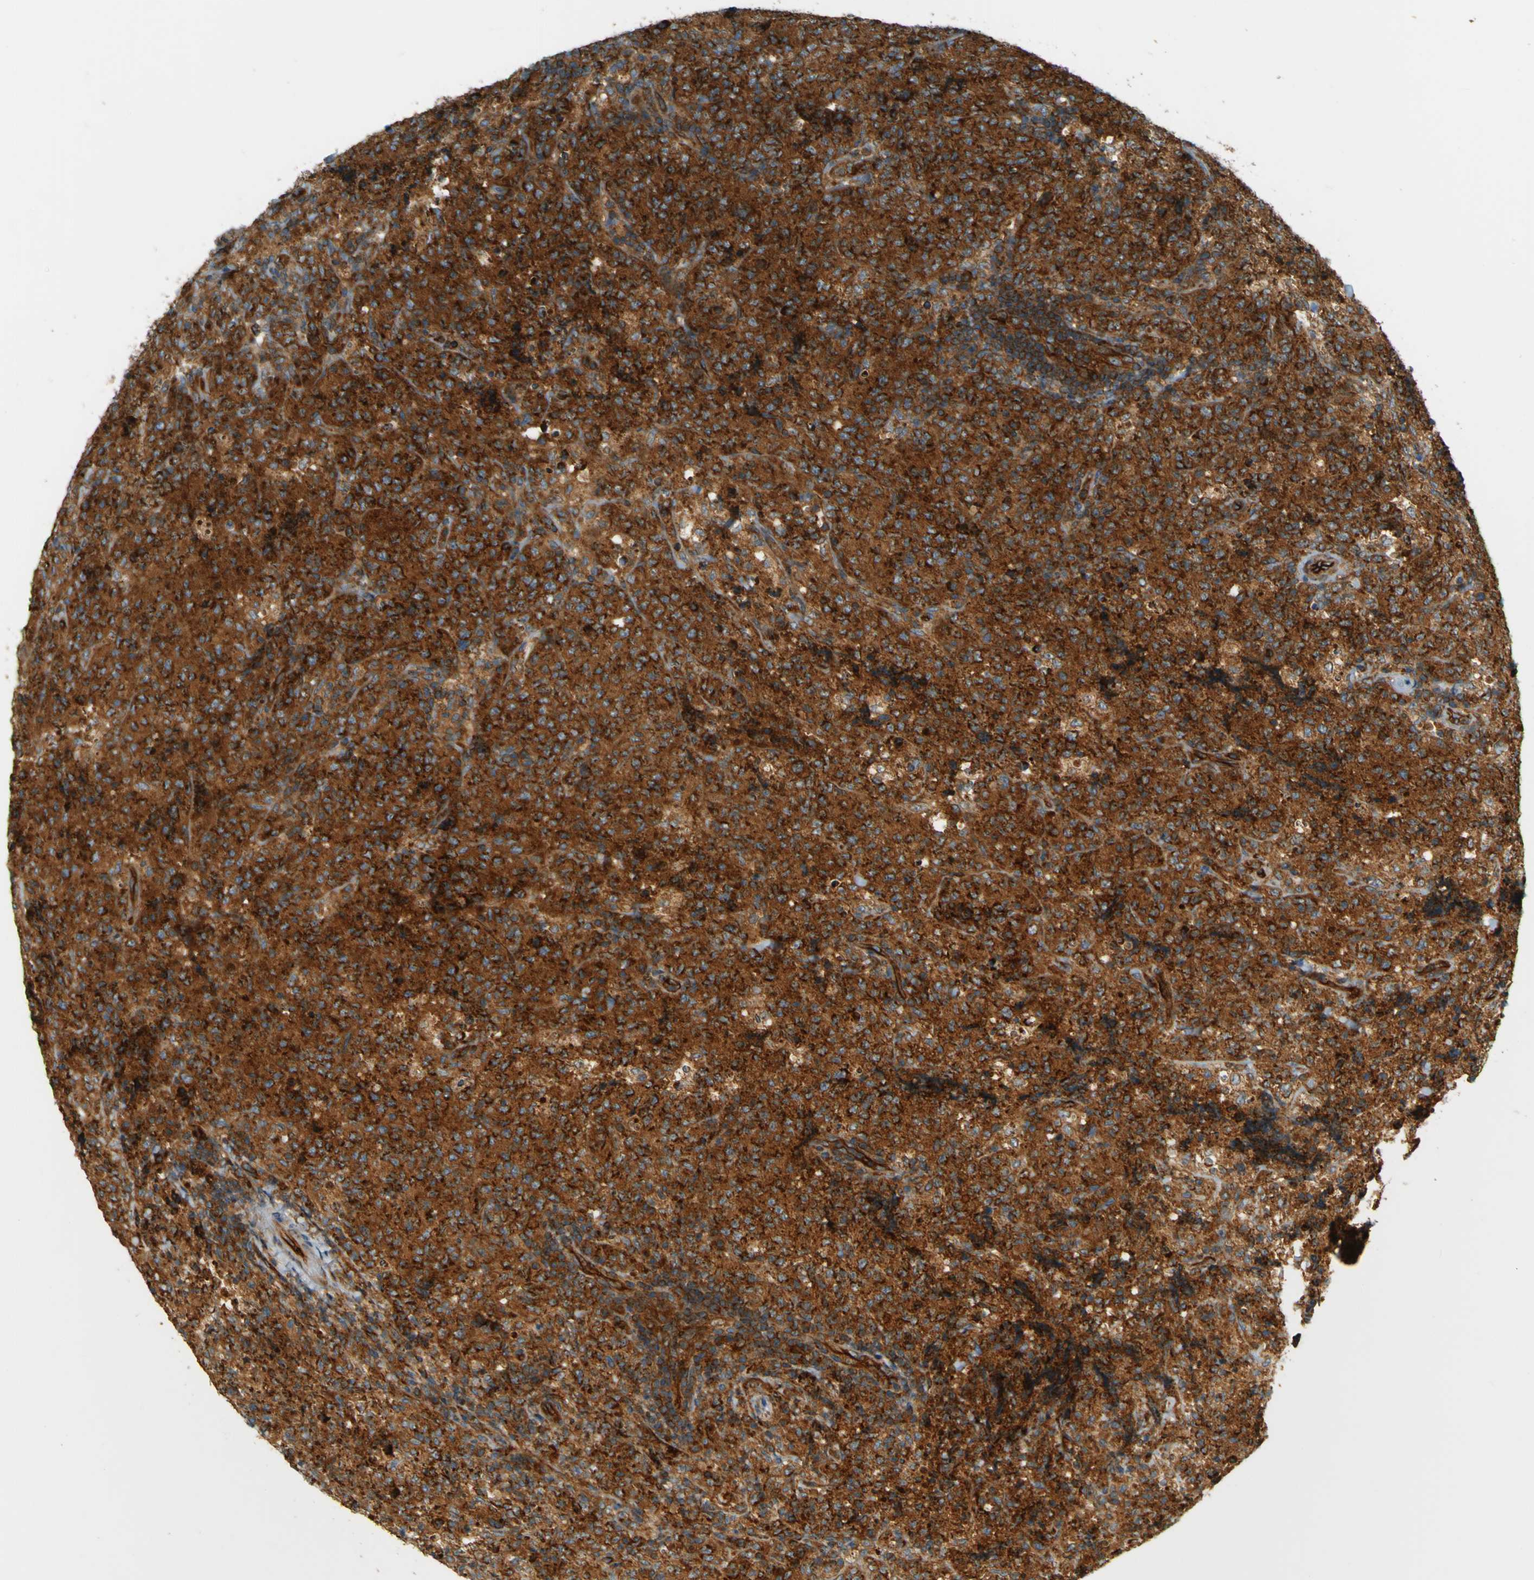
{"staining": {"intensity": "strong", "quantity": ">75%", "location": "cytoplasmic/membranous"}, "tissue": "lymphoma", "cell_type": "Tumor cells", "image_type": "cancer", "snomed": [{"axis": "morphology", "description": "Malignant lymphoma, non-Hodgkin's type, High grade"}, {"axis": "topography", "description": "Tonsil"}], "caption": "The immunohistochemical stain highlights strong cytoplasmic/membranous expression in tumor cells of lymphoma tissue. (DAB (3,3'-diaminobenzidine) = brown stain, brightfield microscopy at high magnification).", "gene": "DNAJC5", "patient": {"sex": "female", "age": 36}}